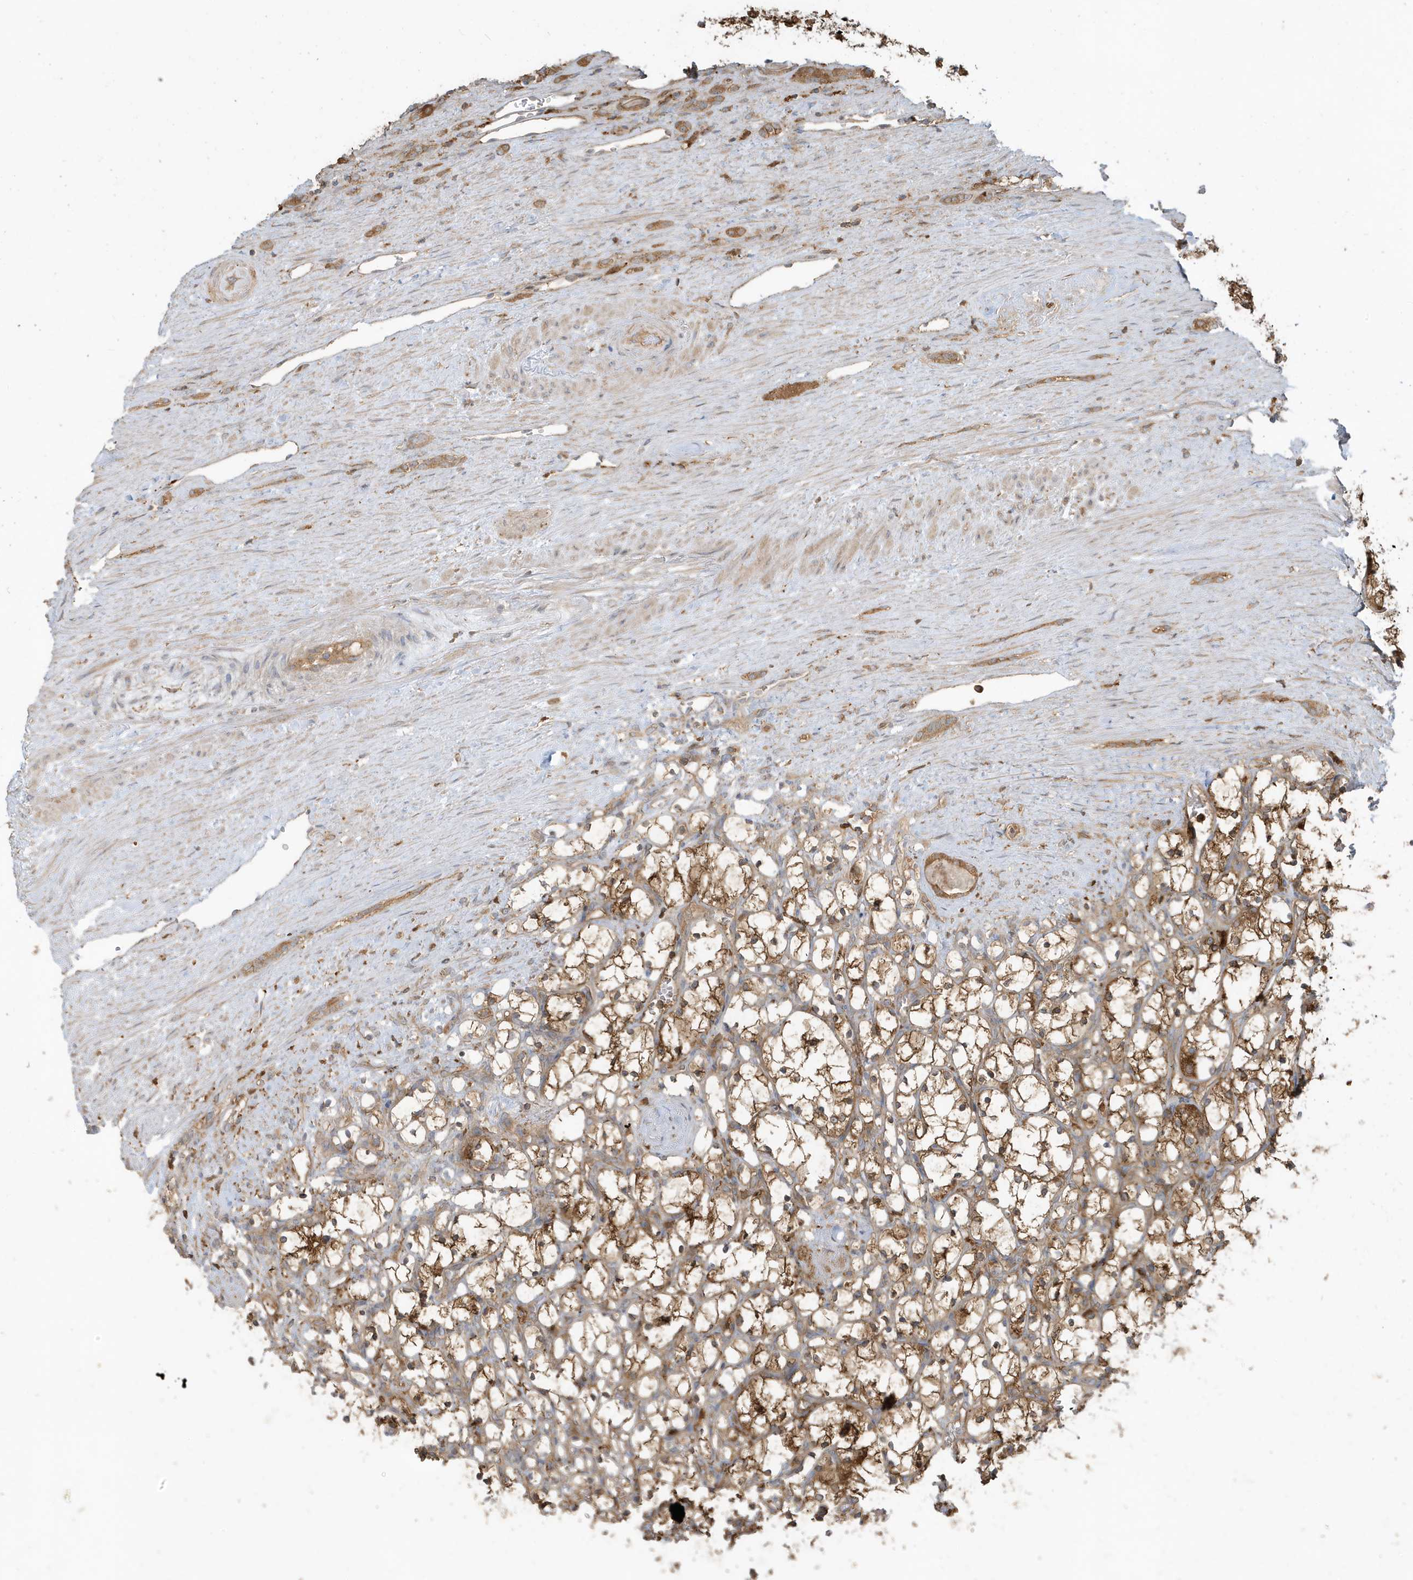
{"staining": {"intensity": "moderate", "quantity": ">75%", "location": "cytoplasmic/membranous"}, "tissue": "renal cancer", "cell_type": "Tumor cells", "image_type": "cancer", "snomed": [{"axis": "morphology", "description": "Adenocarcinoma, NOS"}, {"axis": "topography", "description": "Kidney"}], "caption": "Moderate cytoplasmic/membranous expression is present in about >75% of tumor cells in adenocarcinoma (renal).", "gene": "ABTB1", "patient": {"sex": "female", "age": 69}}